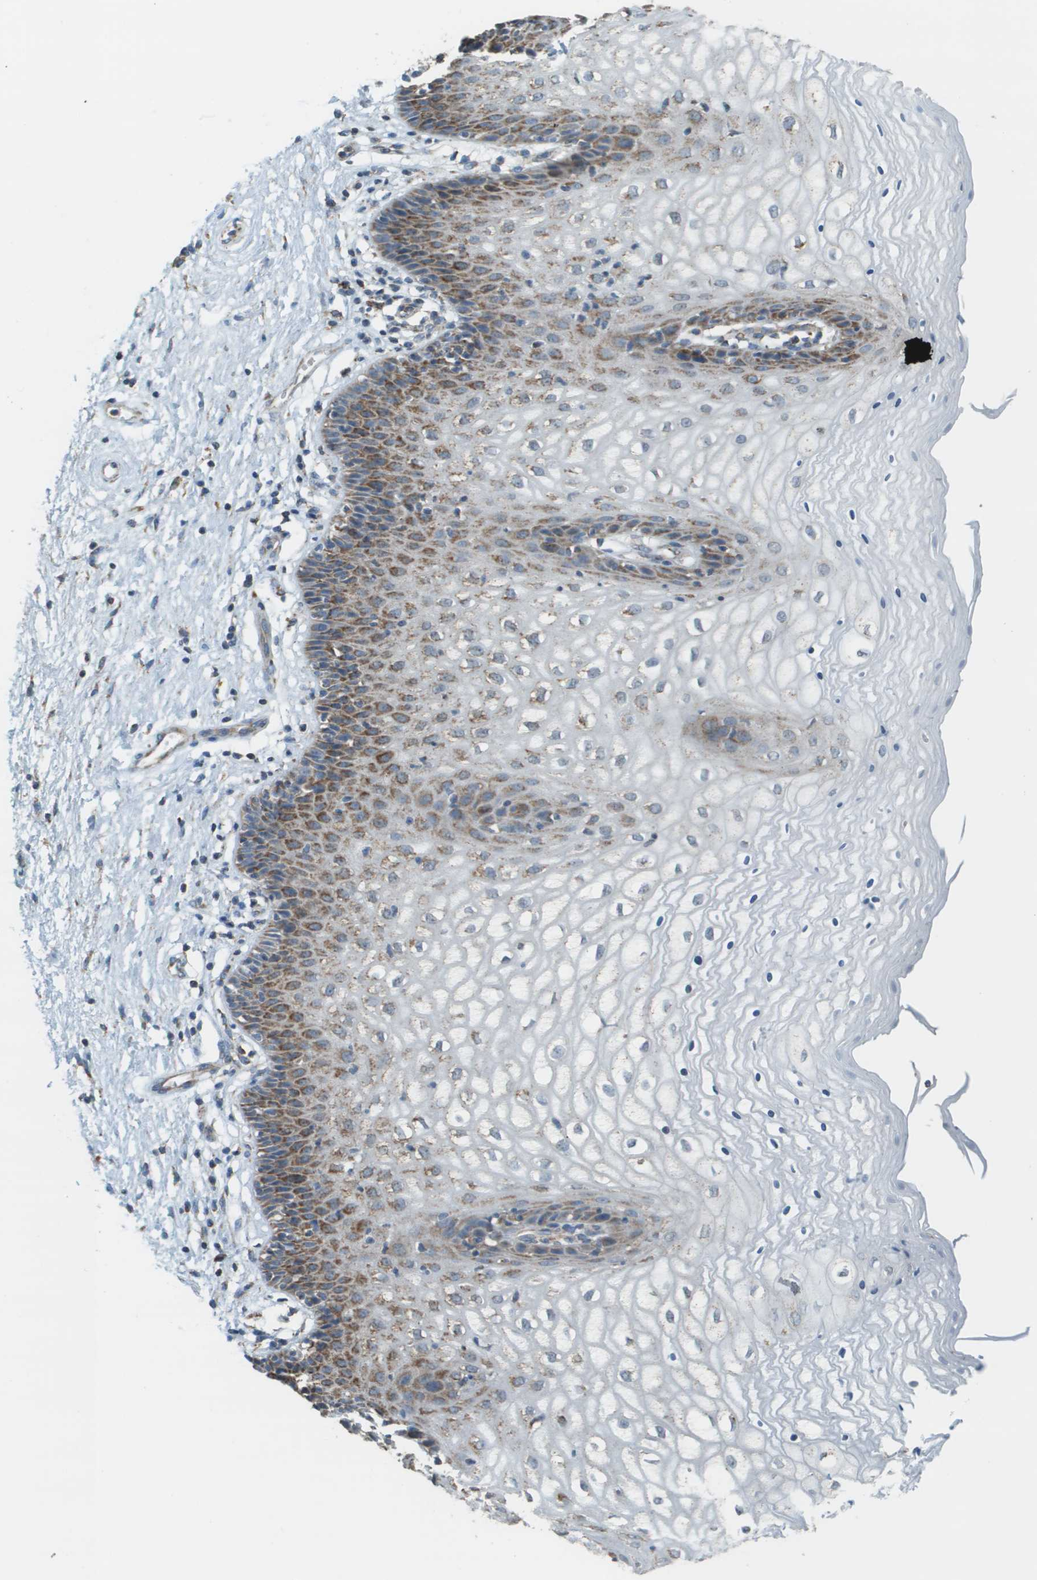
{"staining": {"intensity": "moderate", "quantity": "<25%", "location": "cytoplasmic/membranous"}, "tissue": "vagina", "cell_type": "Squamous epithelial cells", "image_type": "normal", "snomed": [{"axis": "morphology", "description": "Normal tissue, NOS"}, {"axis": "topography", "description": "Vagina"}], "caption": "Squamous epithelial cells exhibit moderate cytoplasmic/membranous expression in about <25% of cells in benign vagina.", "gene": "FH", "patient": {"sex": "female", "age": 34}}